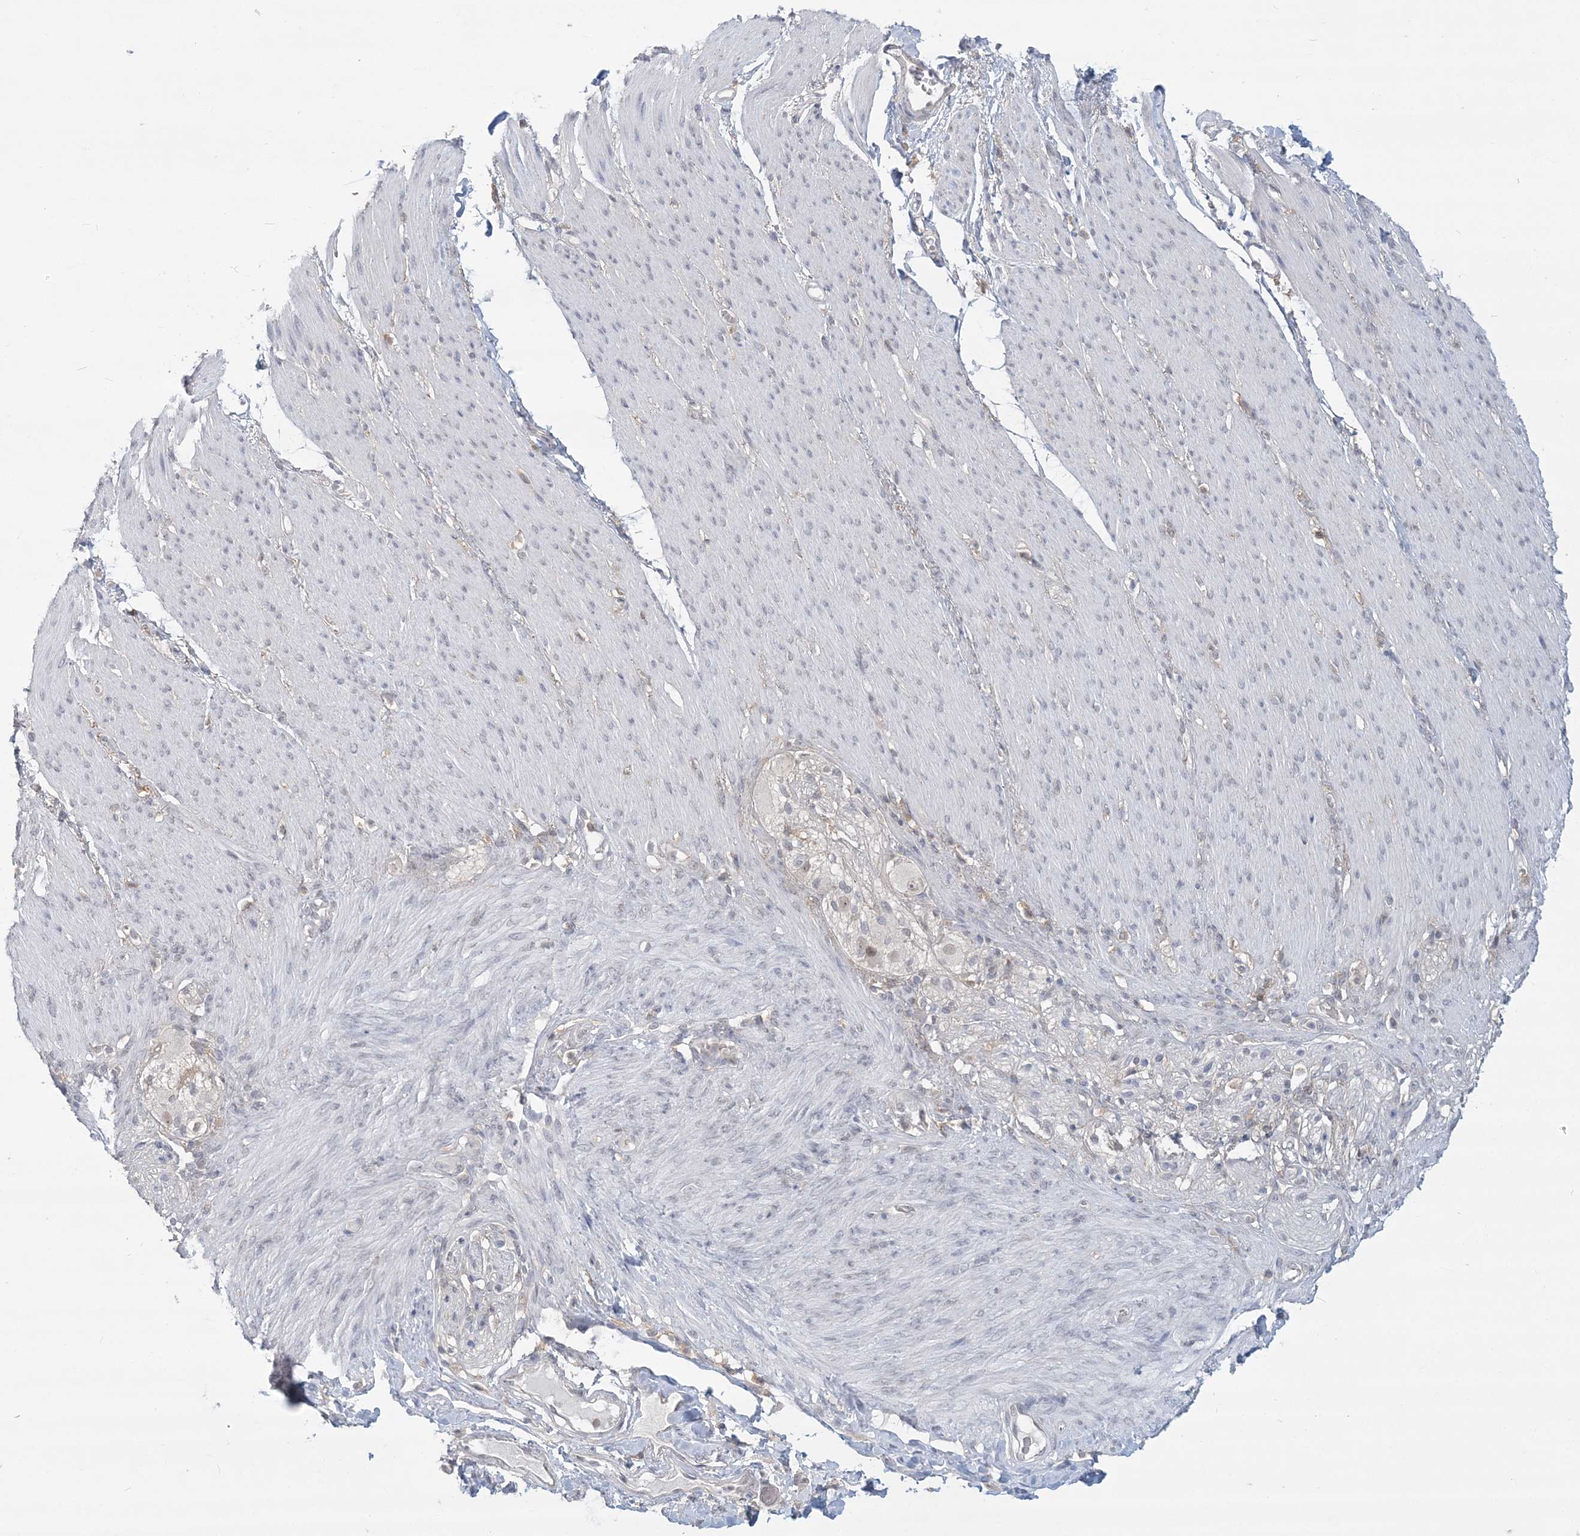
{"staining": {"intensity": "negative", "quantity": "none", "location": "none"}, "tissue": "soft tissue", "cell_type": "Chondrocytes", "image_type": "normal", "snomed": [{"axis": "morphology", "description": "Normal tissue, NOS"}, {"axis": "topography", "description": "Colon"}, {"axis": "topography", "description": "Peripheral nerve tissue"}], "caption": "A histopathology image of soft tissue stained for a protein shows no brown staining in chondrocytes.", "gene": "ANKS1A", "patient": {"sex": "female", "age": 61}}